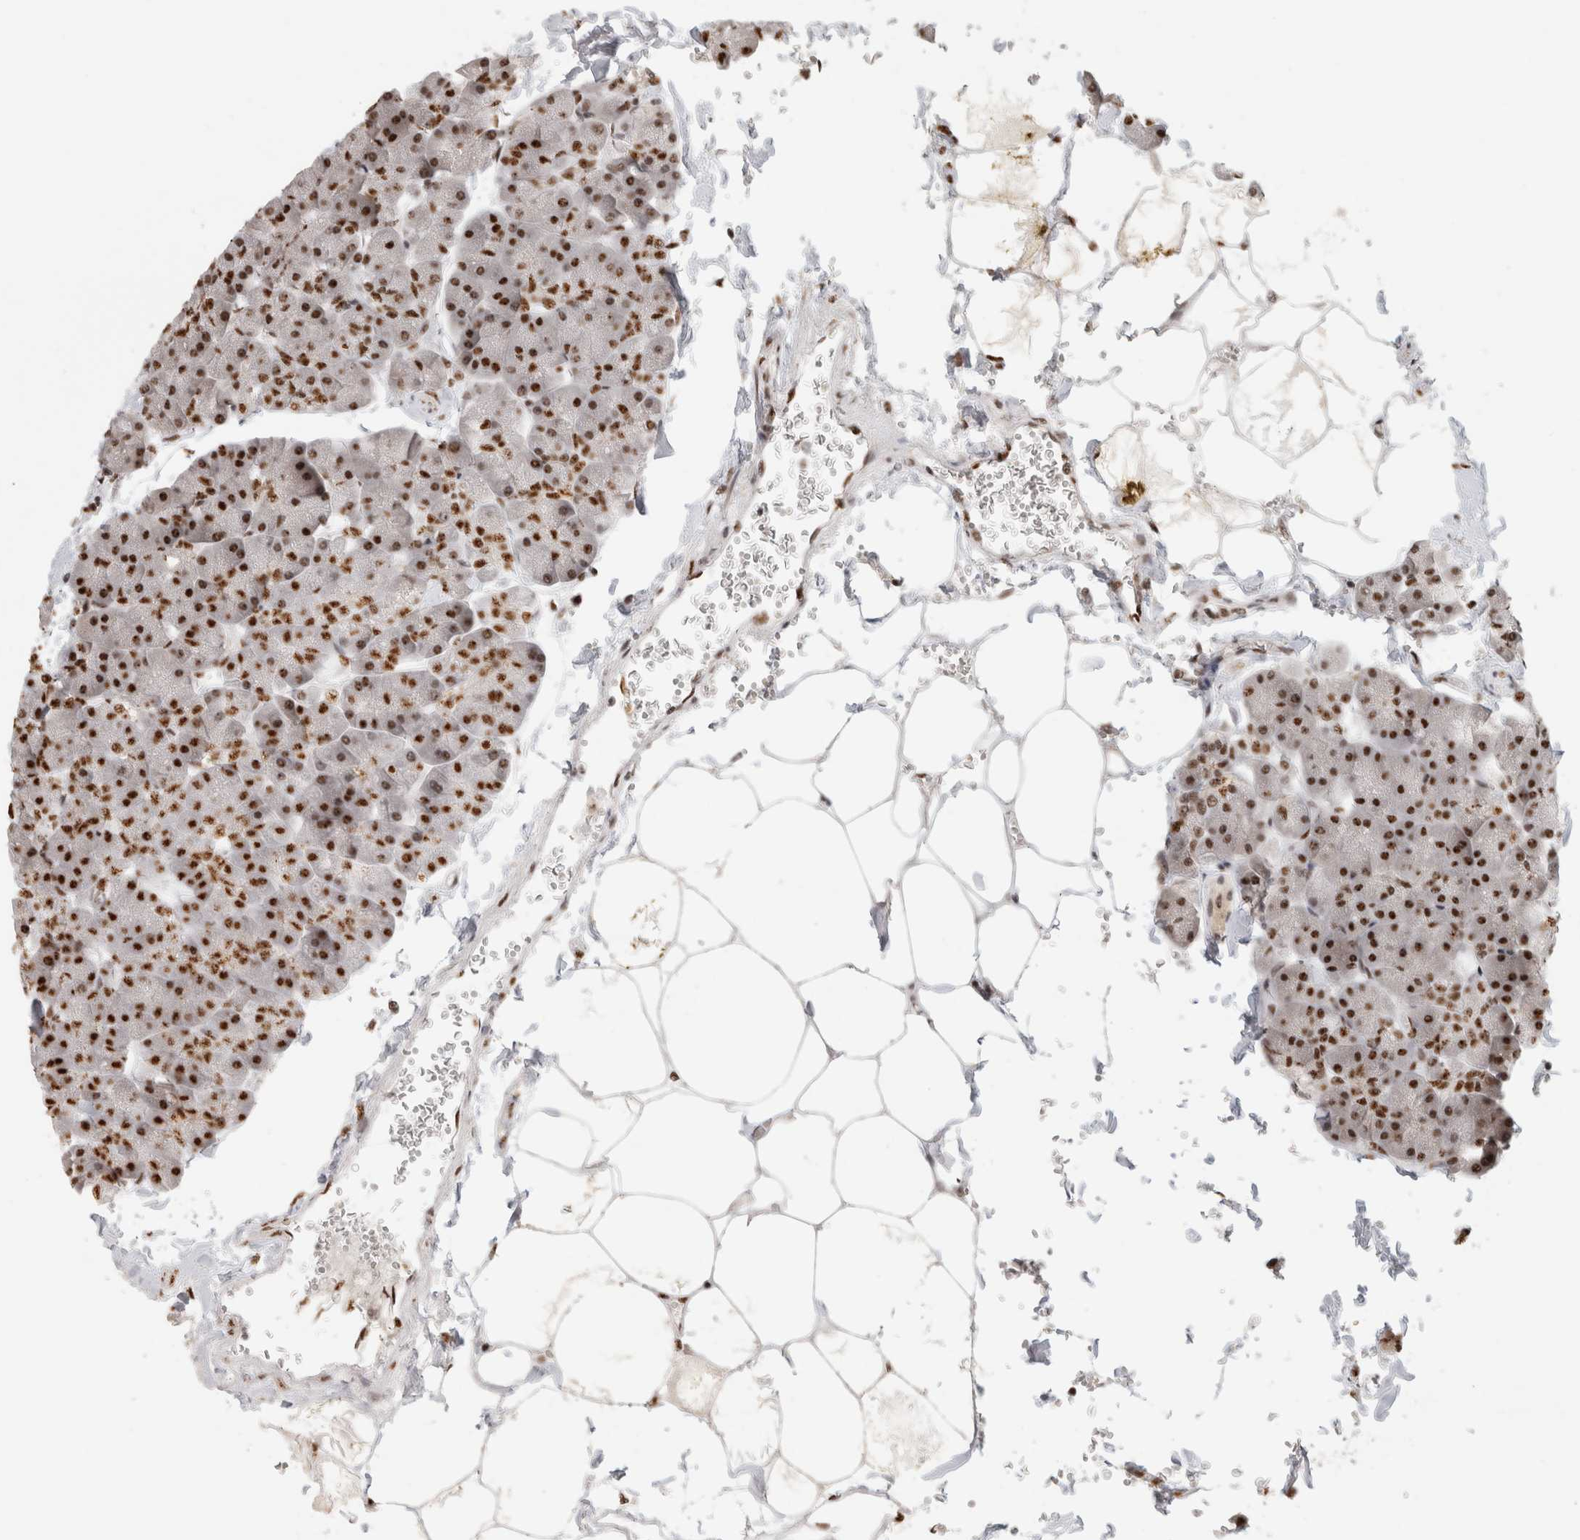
{"staining": {"intensity": "strong", "quantity": "25%-75%", "location": "nuclear"}, "tissue": "pancreas", "cell_type": "Exocrine glandular cells", "image_type": "normal", "snomed": [{"axis": "morphology", "description": "Normal tissue, NOS"}, {"axis": "topography", "description": "Pancreas"}], "caption": "An image of human pancreas stained for a protein demonstrates strong nuclear brown staining in exocrine glandular cells. Using DAB (brown) and hematoxylin (blue) stains, captured at high magnification using brightfield microscopy.", "gene": "EBNA1BP2", "patient": {"sex": "male", "age": 35}}